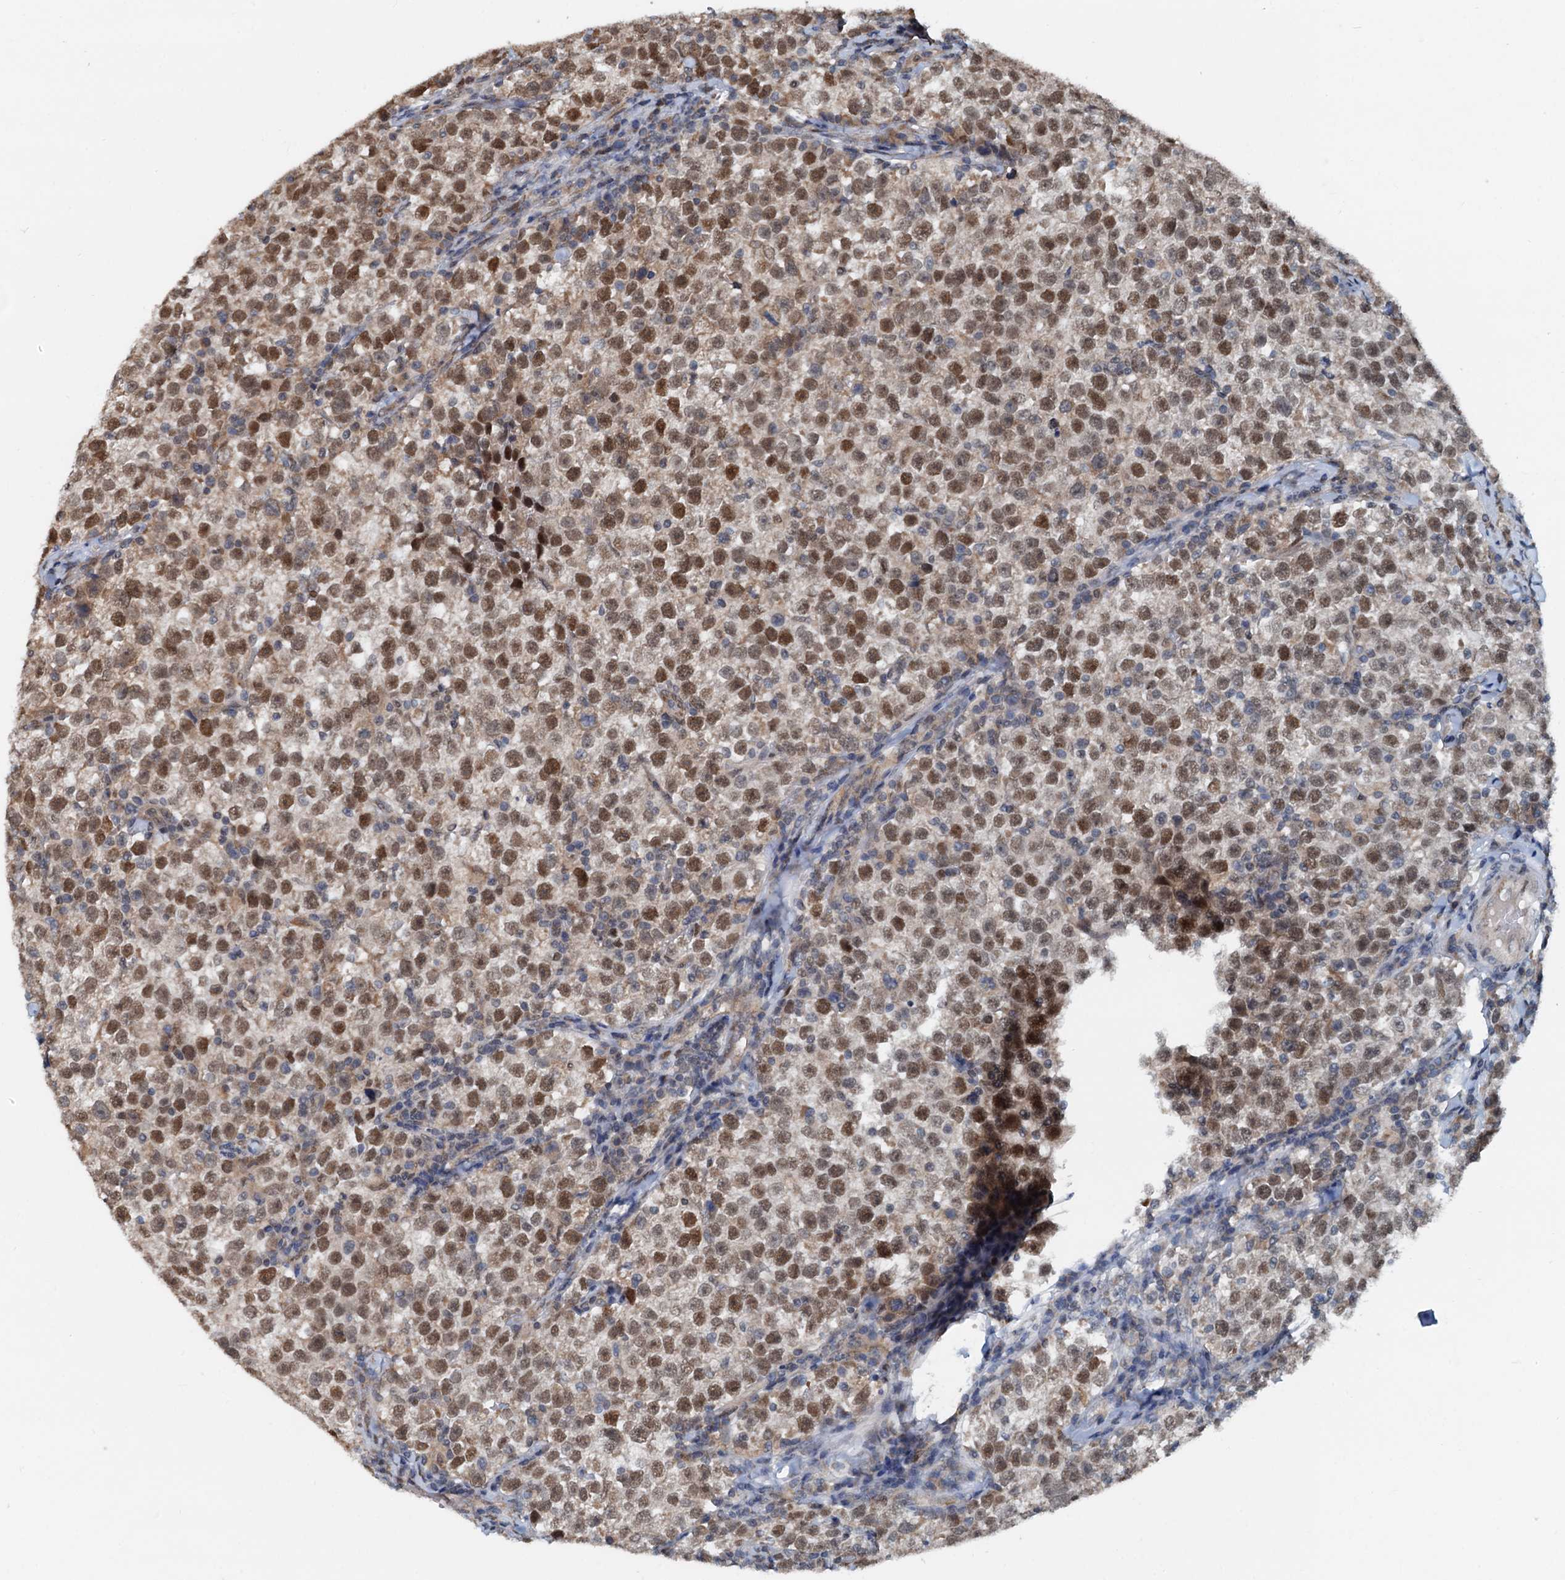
{"staining": {"intensity": "moderate", "quantity": ">75%", "location": "nuclear"}, "tissue": "testis cancer", "cell_type": "Tumor cells", "image_type": "cancer", "snomed": [{"axis": "morphology", "description": "Normal tissue, NOS"}, {"axis": "morphology", "description": "Seminoma, NOS"}, {"axis": "topography", "description": "Testis"}], "caption": "Tumor cells reveal medium levels of moderate nuclear staining in about >75% of cells in human testis cancer (seminoma).", "gene": "MCMBP", "patient": {"sex": "male", "age": 43}}